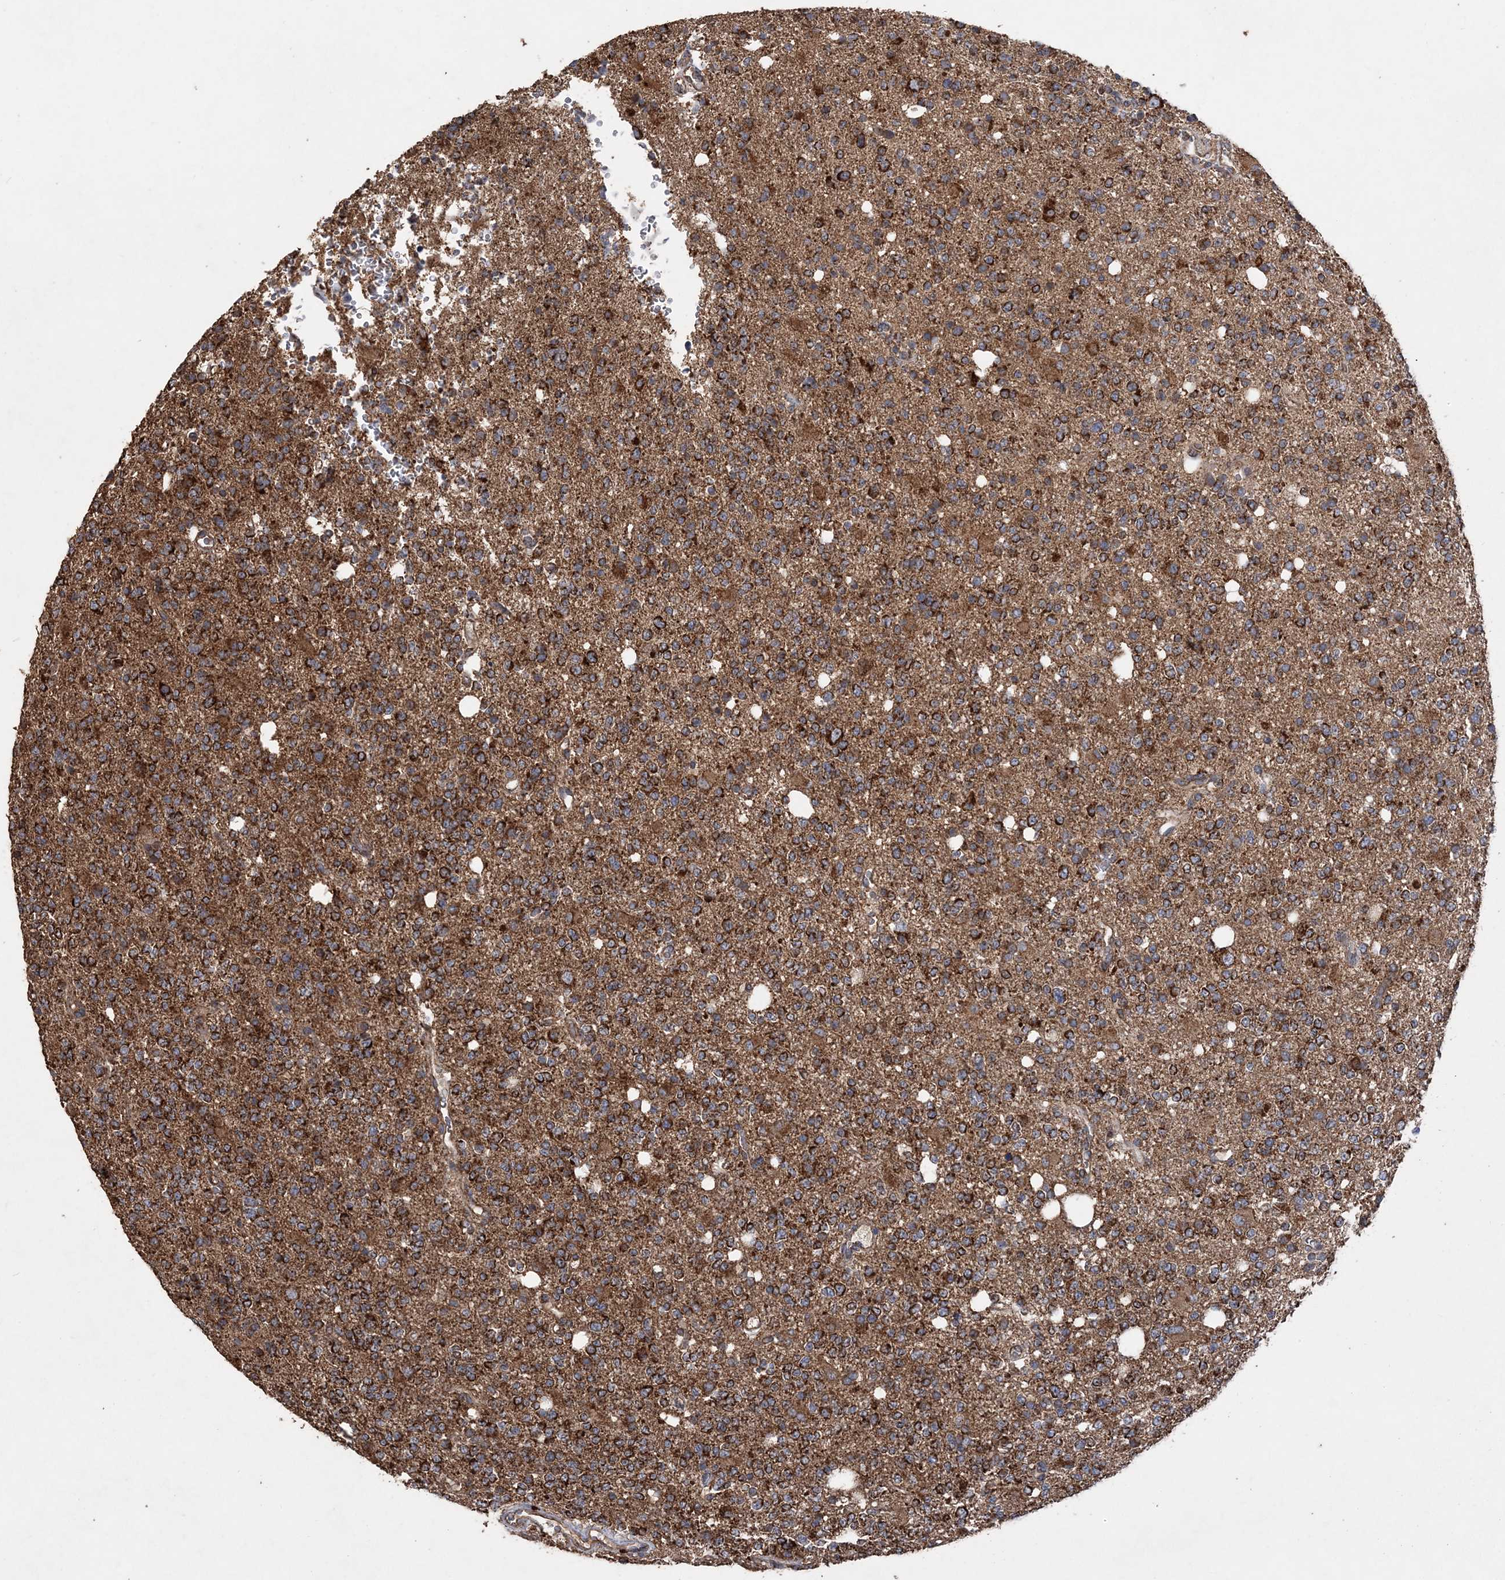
{"staining": {"intensity": "strong", "quantity": ">75%", "location": "cytoplasmic/membranous"}, "tissue": "glioma", "cell_type": "Tumor cells", "image_type": "cancer", "snomed": [{"axis": "morphology", "description": "Glioma, malignant, High grade"}, {"axis": "topography", "description": "Brain"}], "caption": "Immunohistochemical staining of malignant glioma (high-grade) exhibits strong cytoplasmic/membranous protein positivity in about >75% of tumor cells.", "gene": "POC5", "patient": {"sex": "female", "age": 62}}